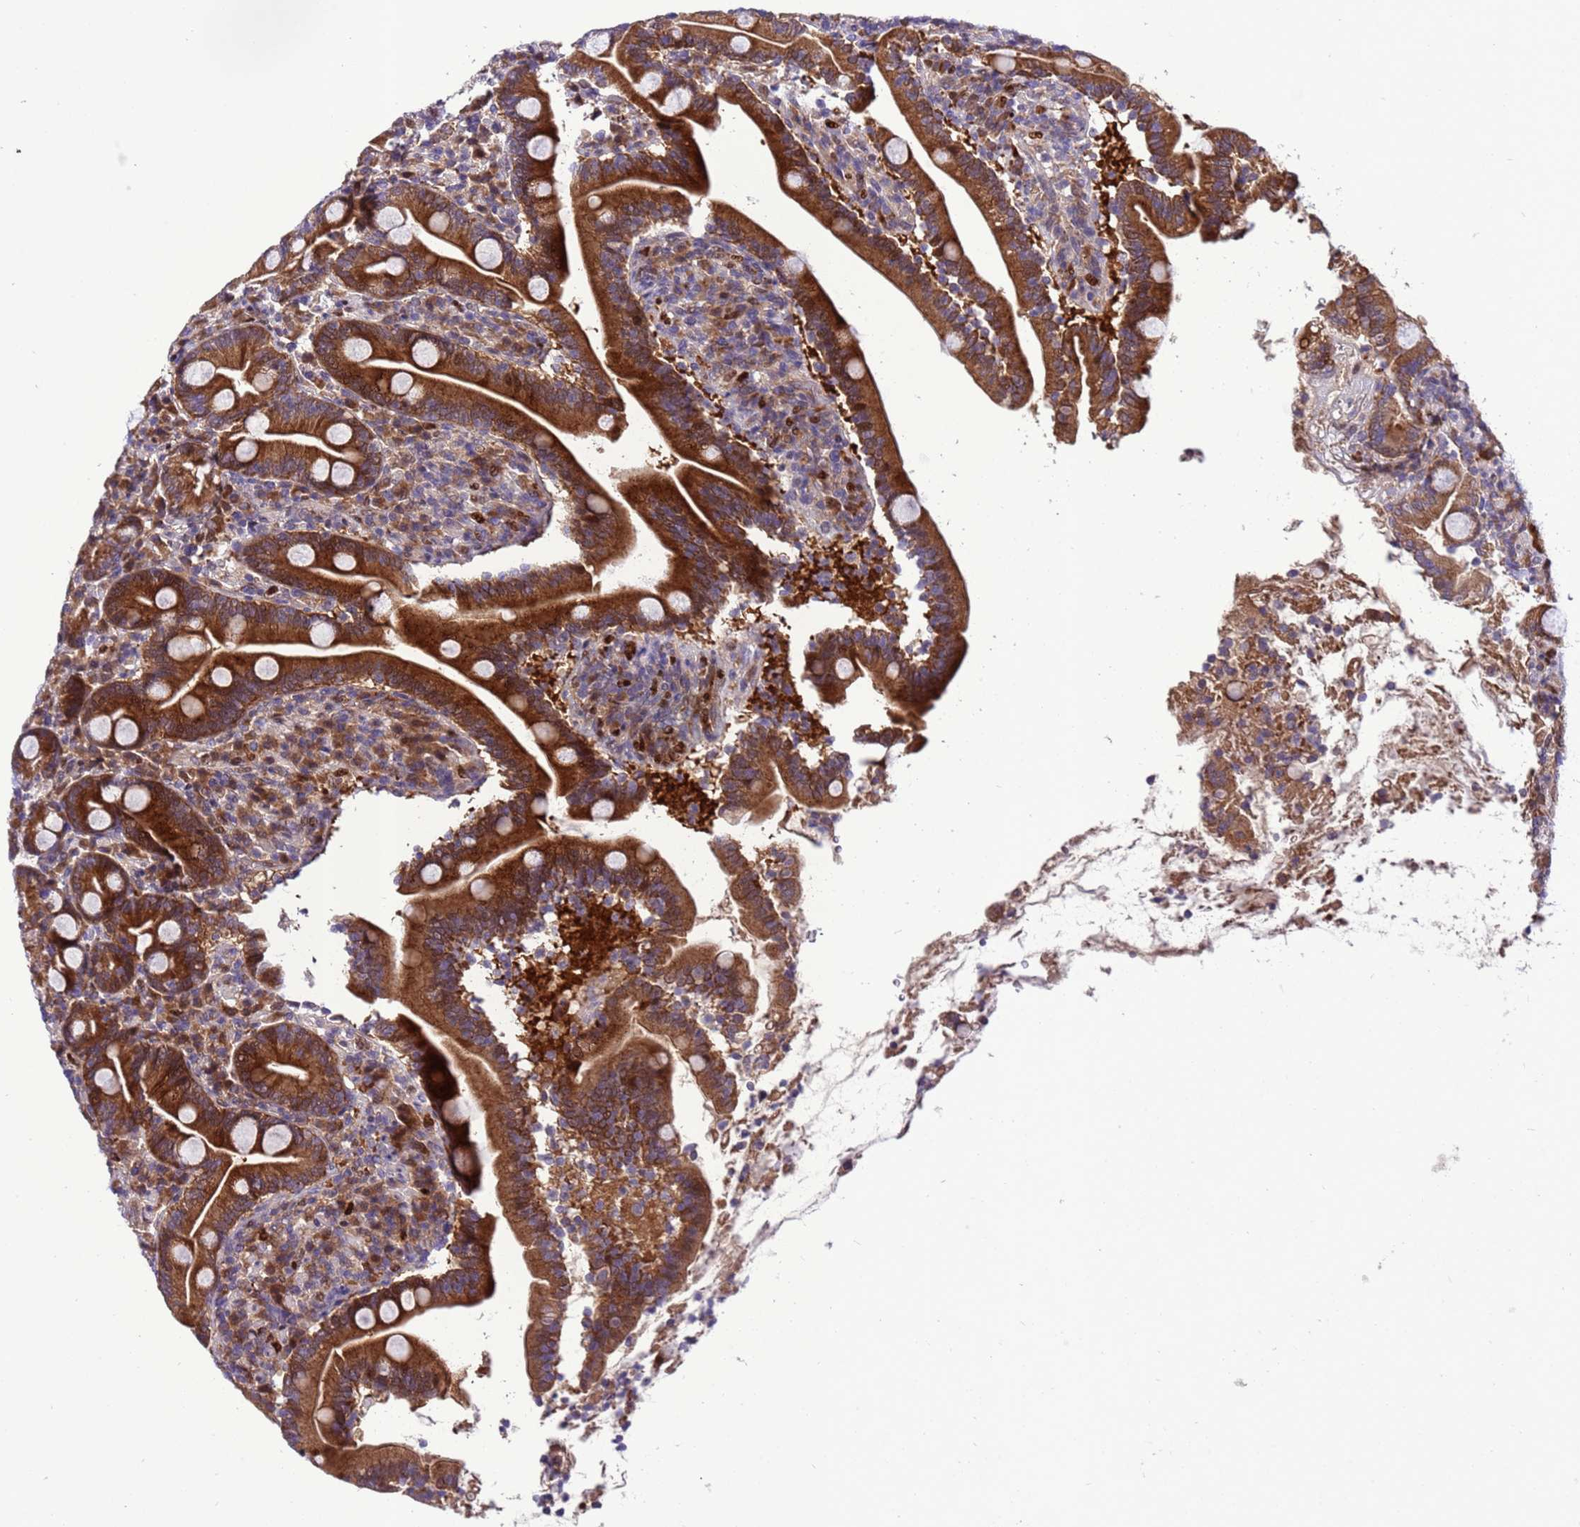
{"staining": {"intensity": "strong", "quantity": ">75%", "location": "cytoplasmic/membranous"}, "tissue": "duodenum", "cell_type": "Glandular cells", "image_type": "normal", "snomed": [{"axis": "morphology", "description": "Normal tissue, NOS"}, {"axis": "topography", "description": "Duodenum"}], "caption": "DAB (3,3'-diaminobenzidine) immunohistochemical staining of benign human duodenum demonstrates strong cytoplasmic/membranous protein positivity in about >75% of glandular cells.", "gene": "RASD1", "patient": {"sex": "male", "age": 35}}